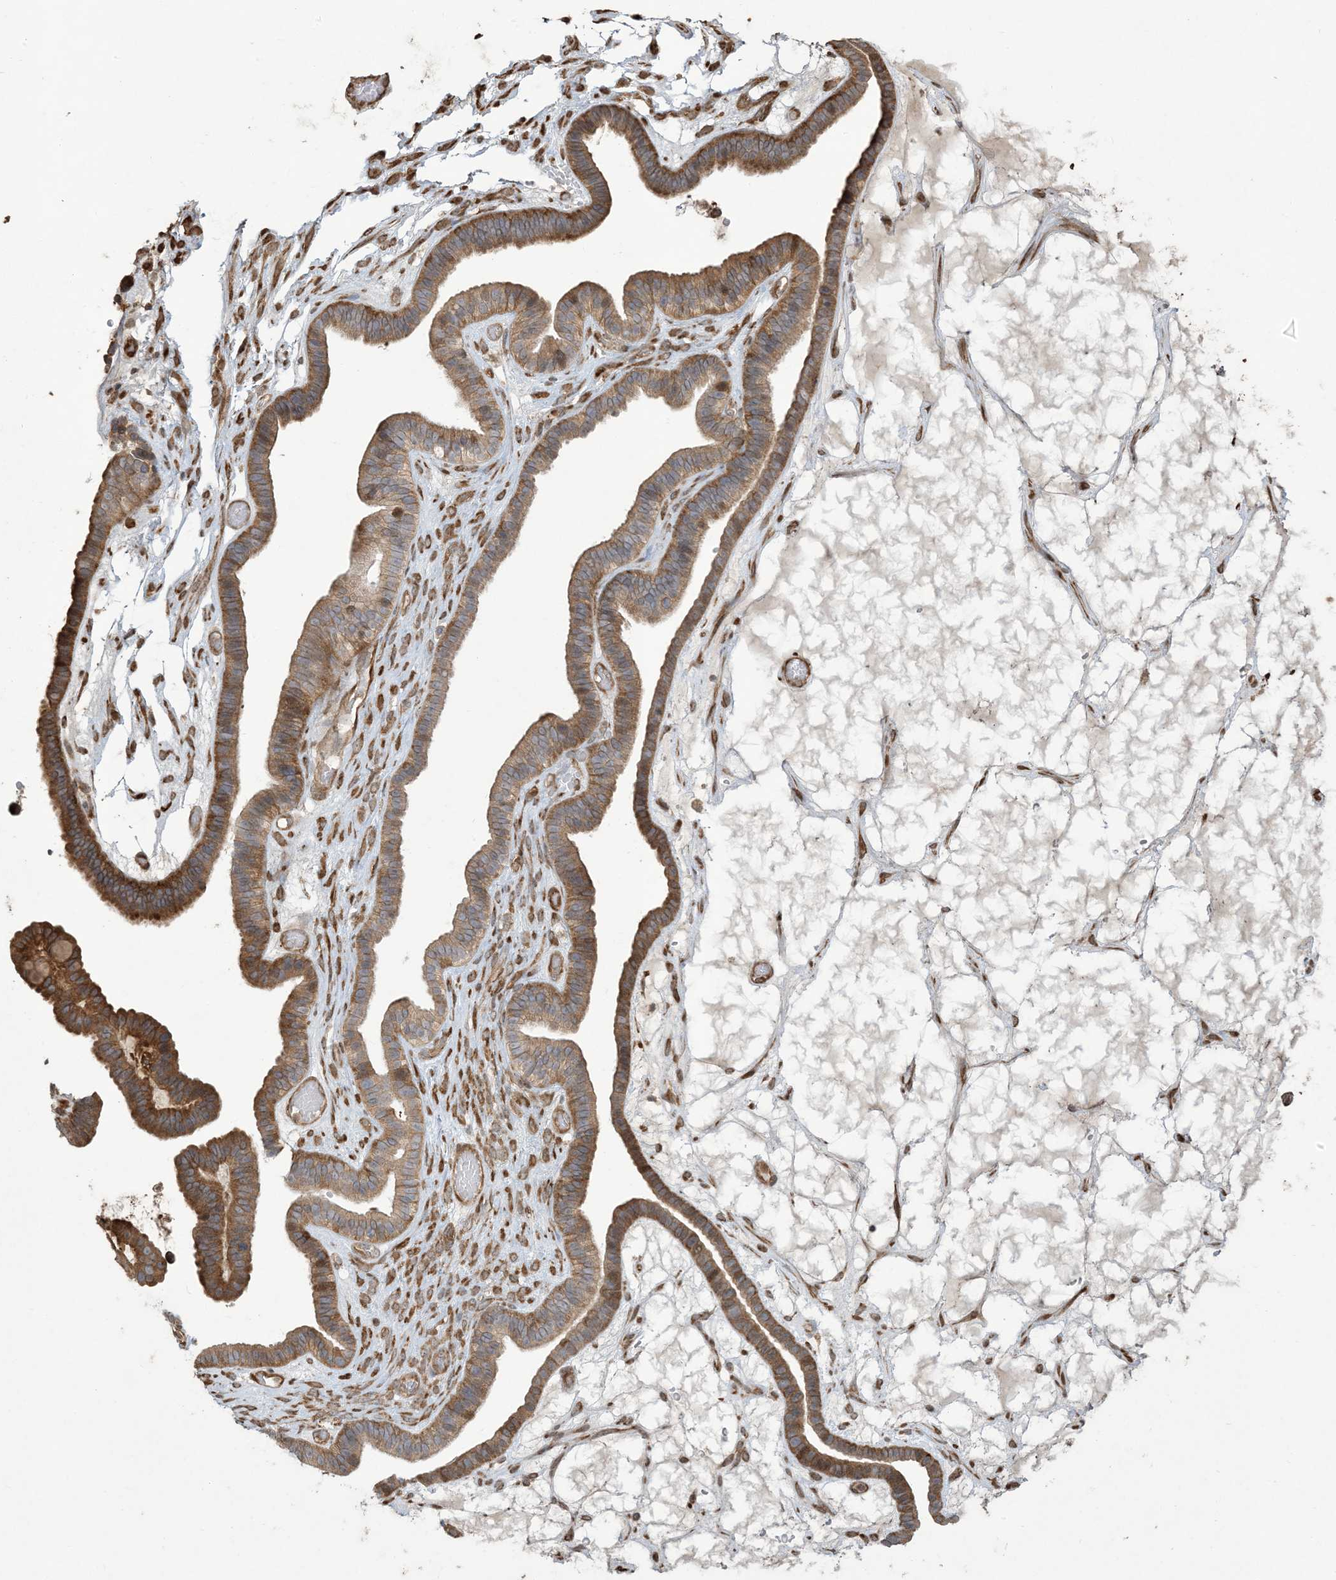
{"staining": {"intensity": "strong", "quantity": ">75%", "location": "cytoplasmic/membranous"}, "tissue": "ovarian cancer", "cell_type": "Tumor cells", "image_type": "cancer", "snomed": [{"axis": "morphology", "description": "Cystadenocarcinoma, serous, NOS"}, {"axis": "topography", "description": "Ovary"}], "caption": "DAB immunohistochemical staining of ovarian serous cystadenocarcinoma demonstrates strong cytoplasmic/membranous protein positivity in about >75% of tumor cells. (Stains: DAB (3,3'-diaminobenzidine) in brown, nuclei in blue, Microscopy: brightfield microscopy at high magnification).", "gene": "KLHL18", "patient": {"sex": "female", "age": 56}}